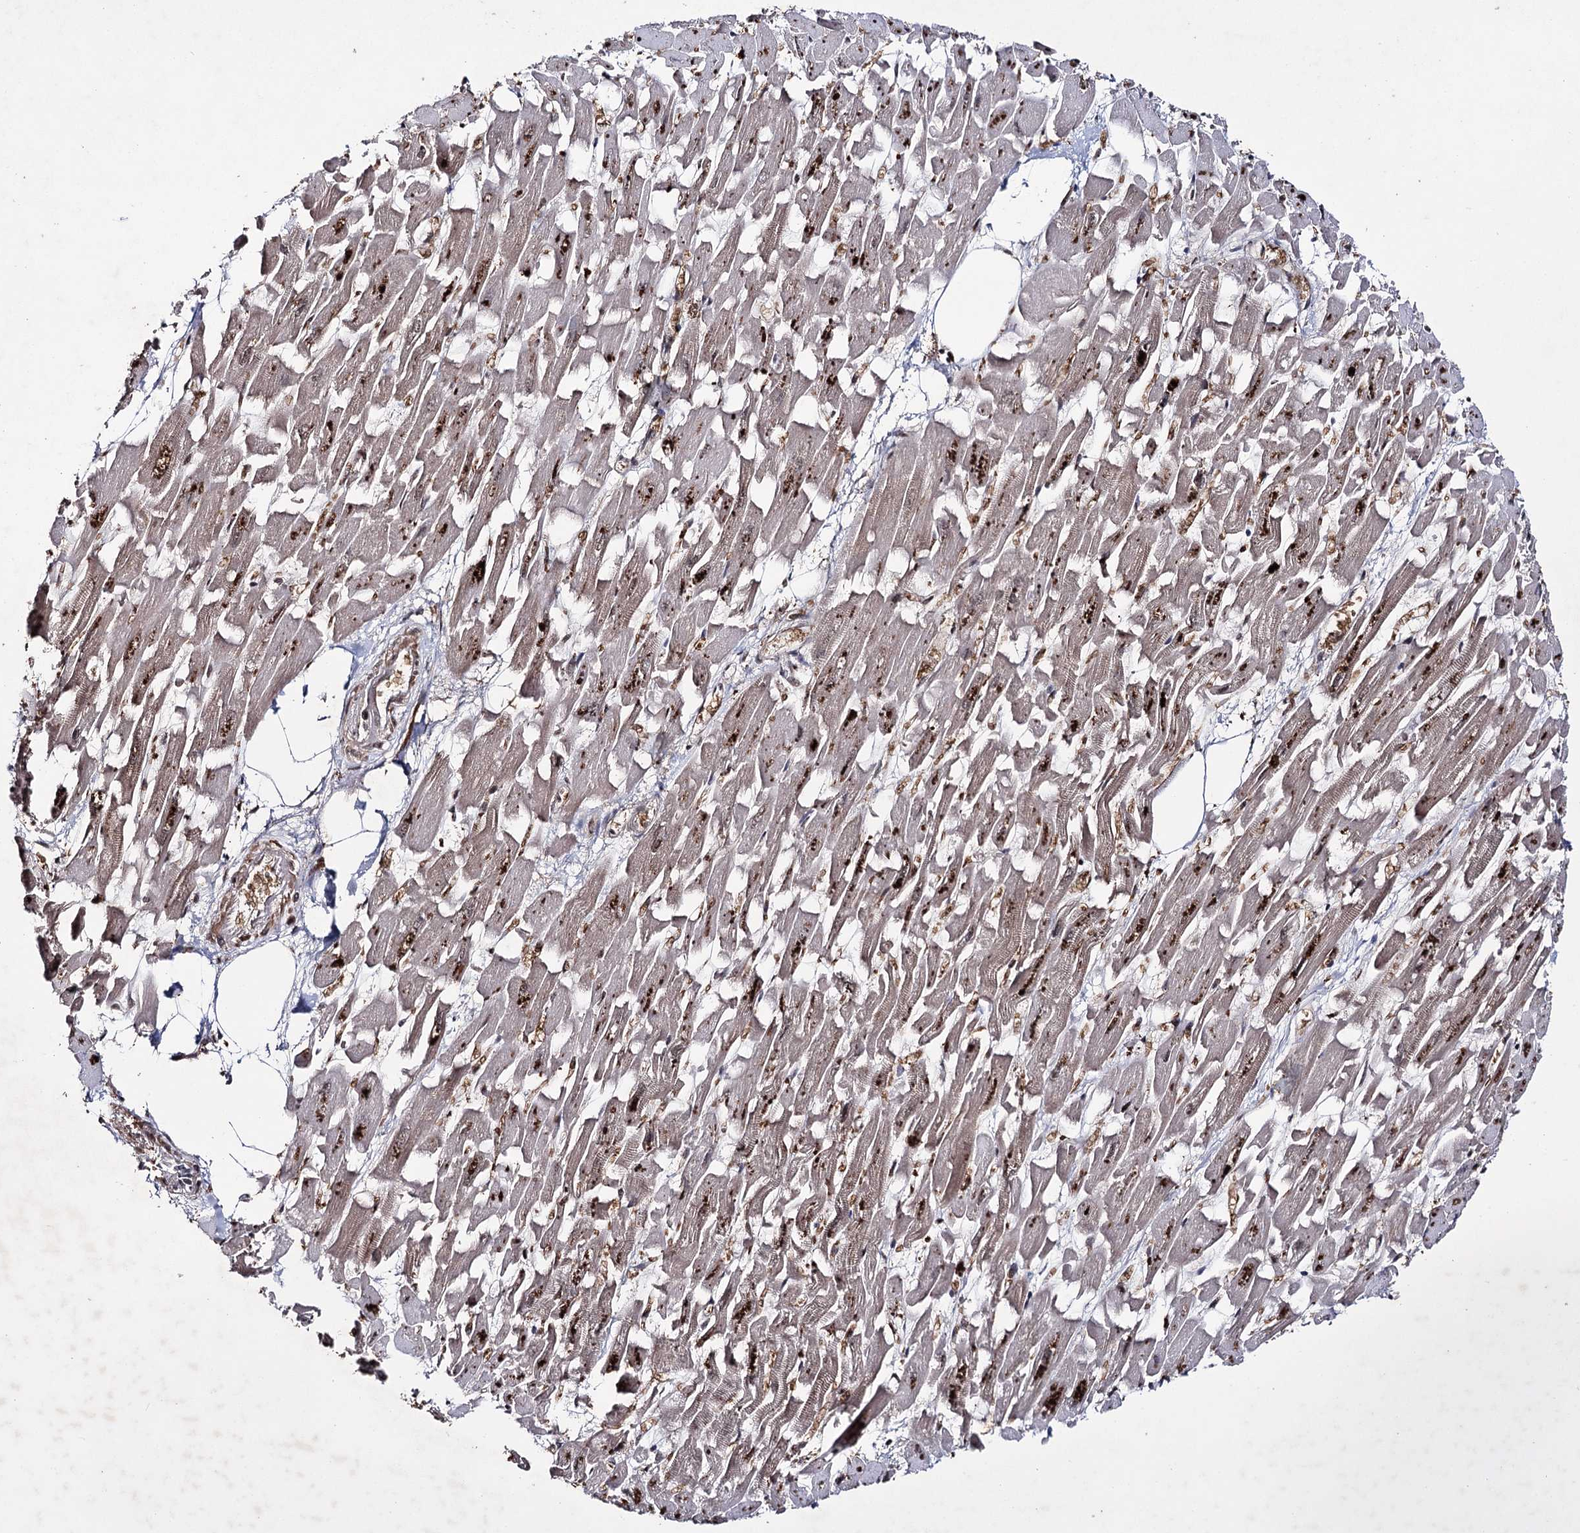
{"staining": {"intensity": "strong", "quantity": "25%-75%", "location": "nuclear"}, "tissue": "heart muscle", "cell_type": "Cardiomyocytes", "image_type": "normal", "snomed": [{"axis": "morphology", "description": "Normal tissue, NOS"}, {"axis": "topography", "description": "Heart"}], "caption": "Cardiomyocytes show strong nuclear expression in approximately 25%-75% of cells in benign heart muscle.", "gene": "PRPF40A", "patient": {"sex": "female", "age": 64}}